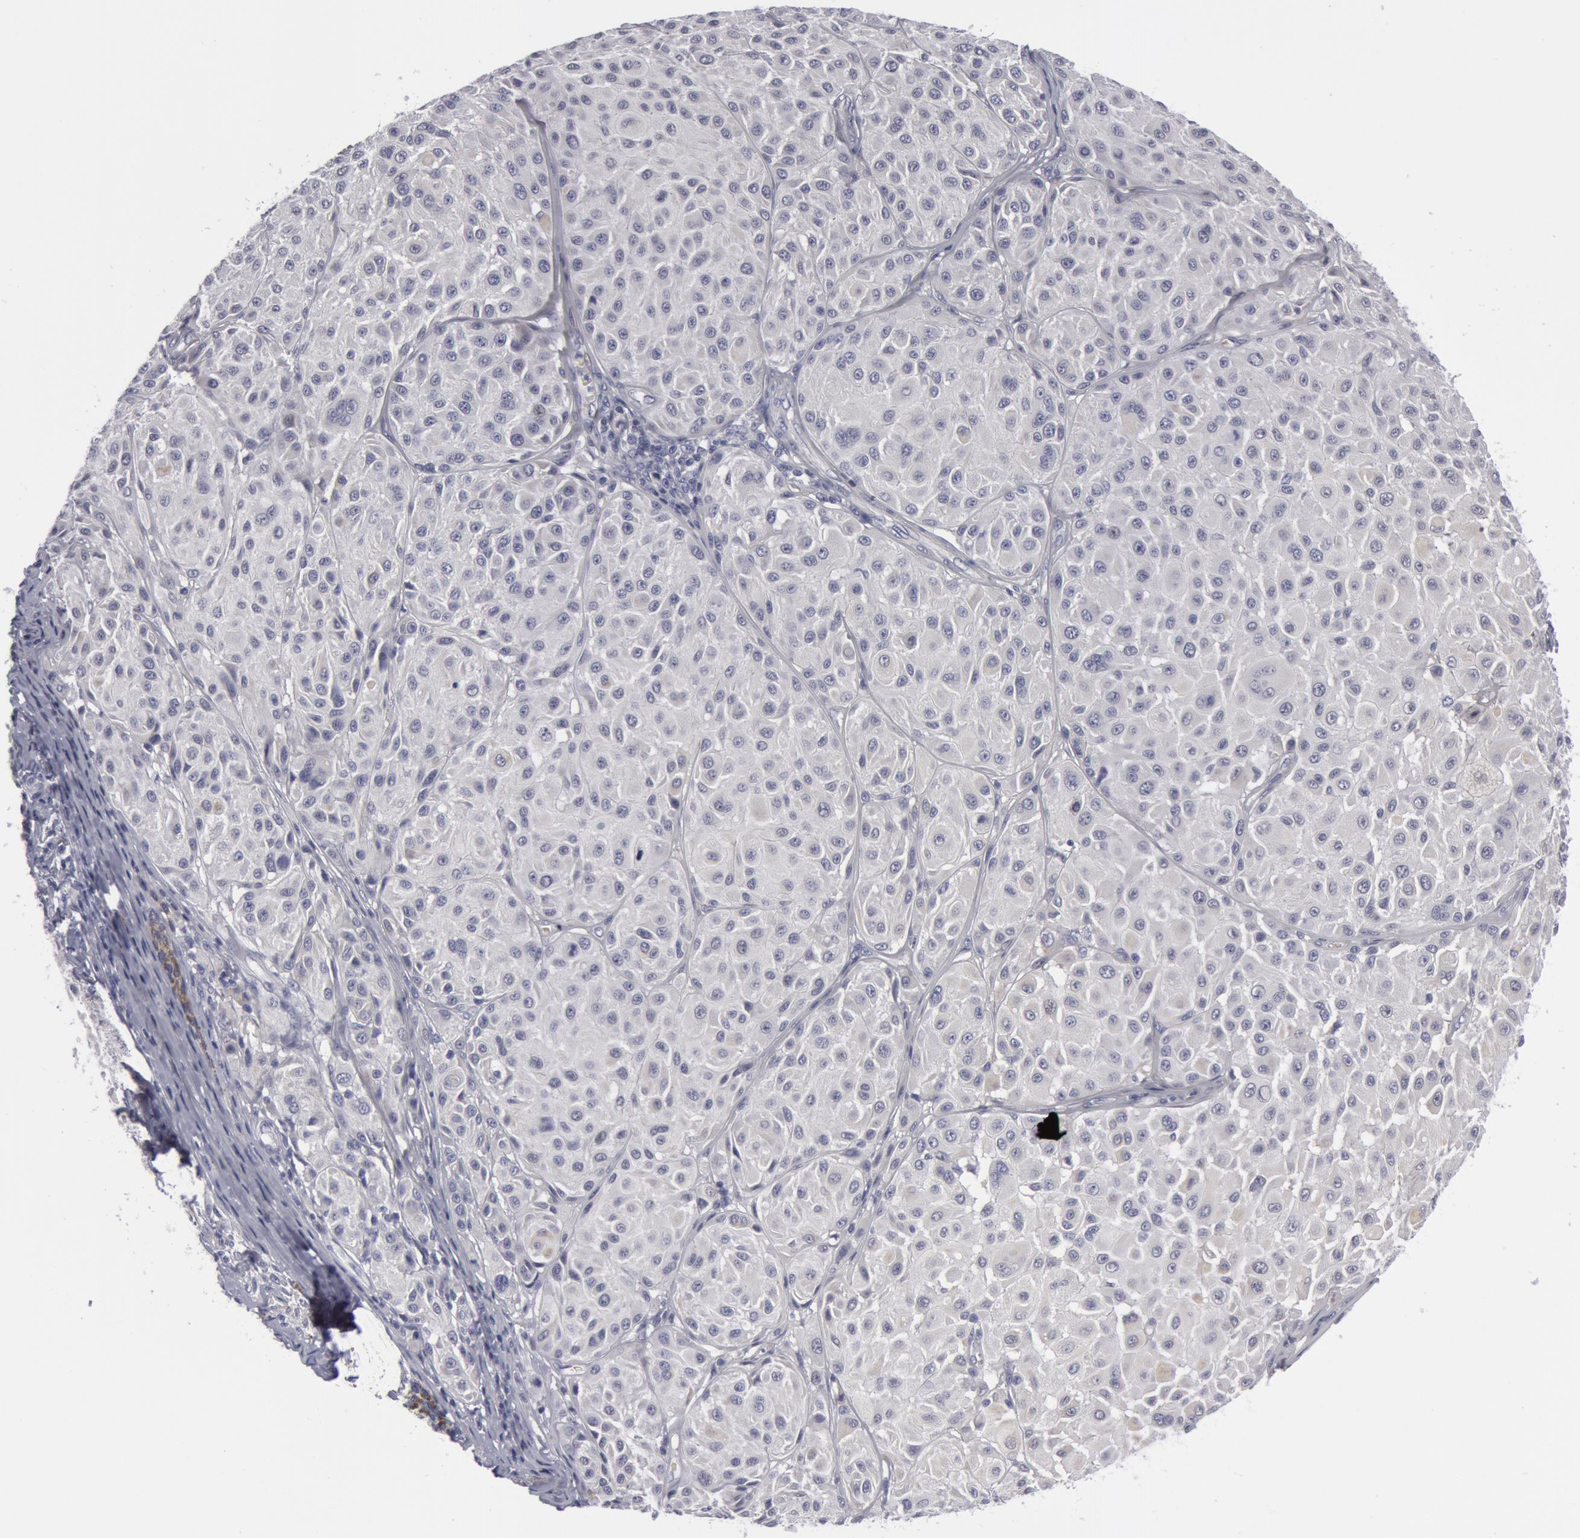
{"staining": {"intensity": "negative", "quantity": "none", "location": "none"}, "tissue": "melanoma", "cell_type": "Tumor cells", "image_type": "cancer", "snomed": [{"axis": "morphology", "description": "Malignant melanoma, NOS"}, {"axis": "topography", "description": "Skin"}], "caption": "High power microscopy photomicrograph of an immunohistochemistry histopathology image of melanoma, revealing no significant staining in tumor cells.", "gene": "SMC1B", "patient": {"sex": "male", "age": 36}}